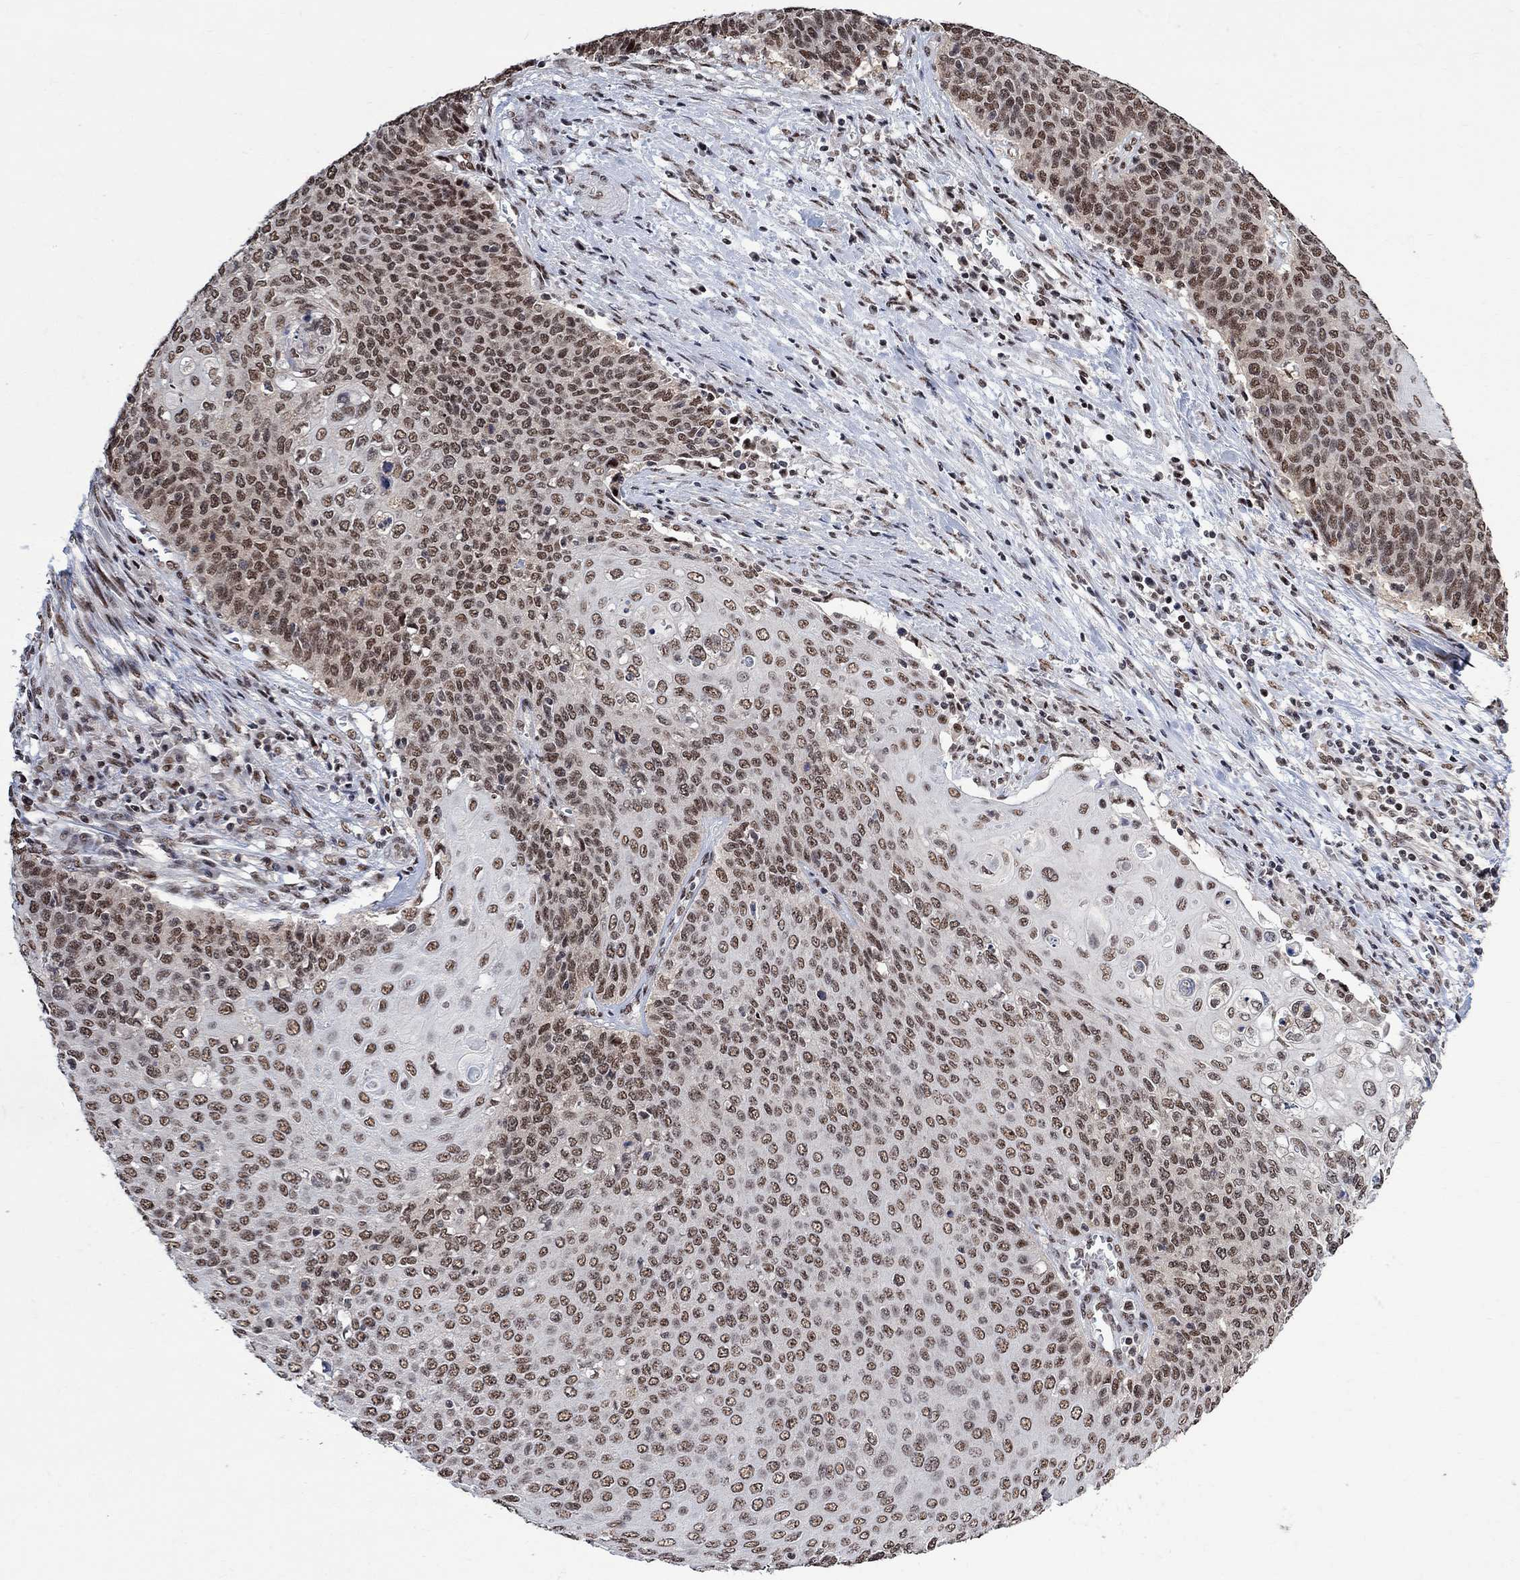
{"staining": {"intensity": "moderate", "quantity": ">75%", "location": "nuclear"}, "tissue": "cervical cancer", "cell_type": "Tumor cells", "image_type": "cancer", "snomed": [{"axis": "morphology", "description": "Squamous cell carcinoma, NOS"}, {"axis": "topography", "description": "Cervix"}], "caption": "Immunohistochemistry (IHC) (DAB (3,3'-diaminobenzidine)) staining of human cervical cancer reveals moderate nuclear protein staining in approximately >75% of tumor cells. Nuclei are stained in blue.", "gene": "E4F1", "patient": {"sex": "female", "age": 39}}